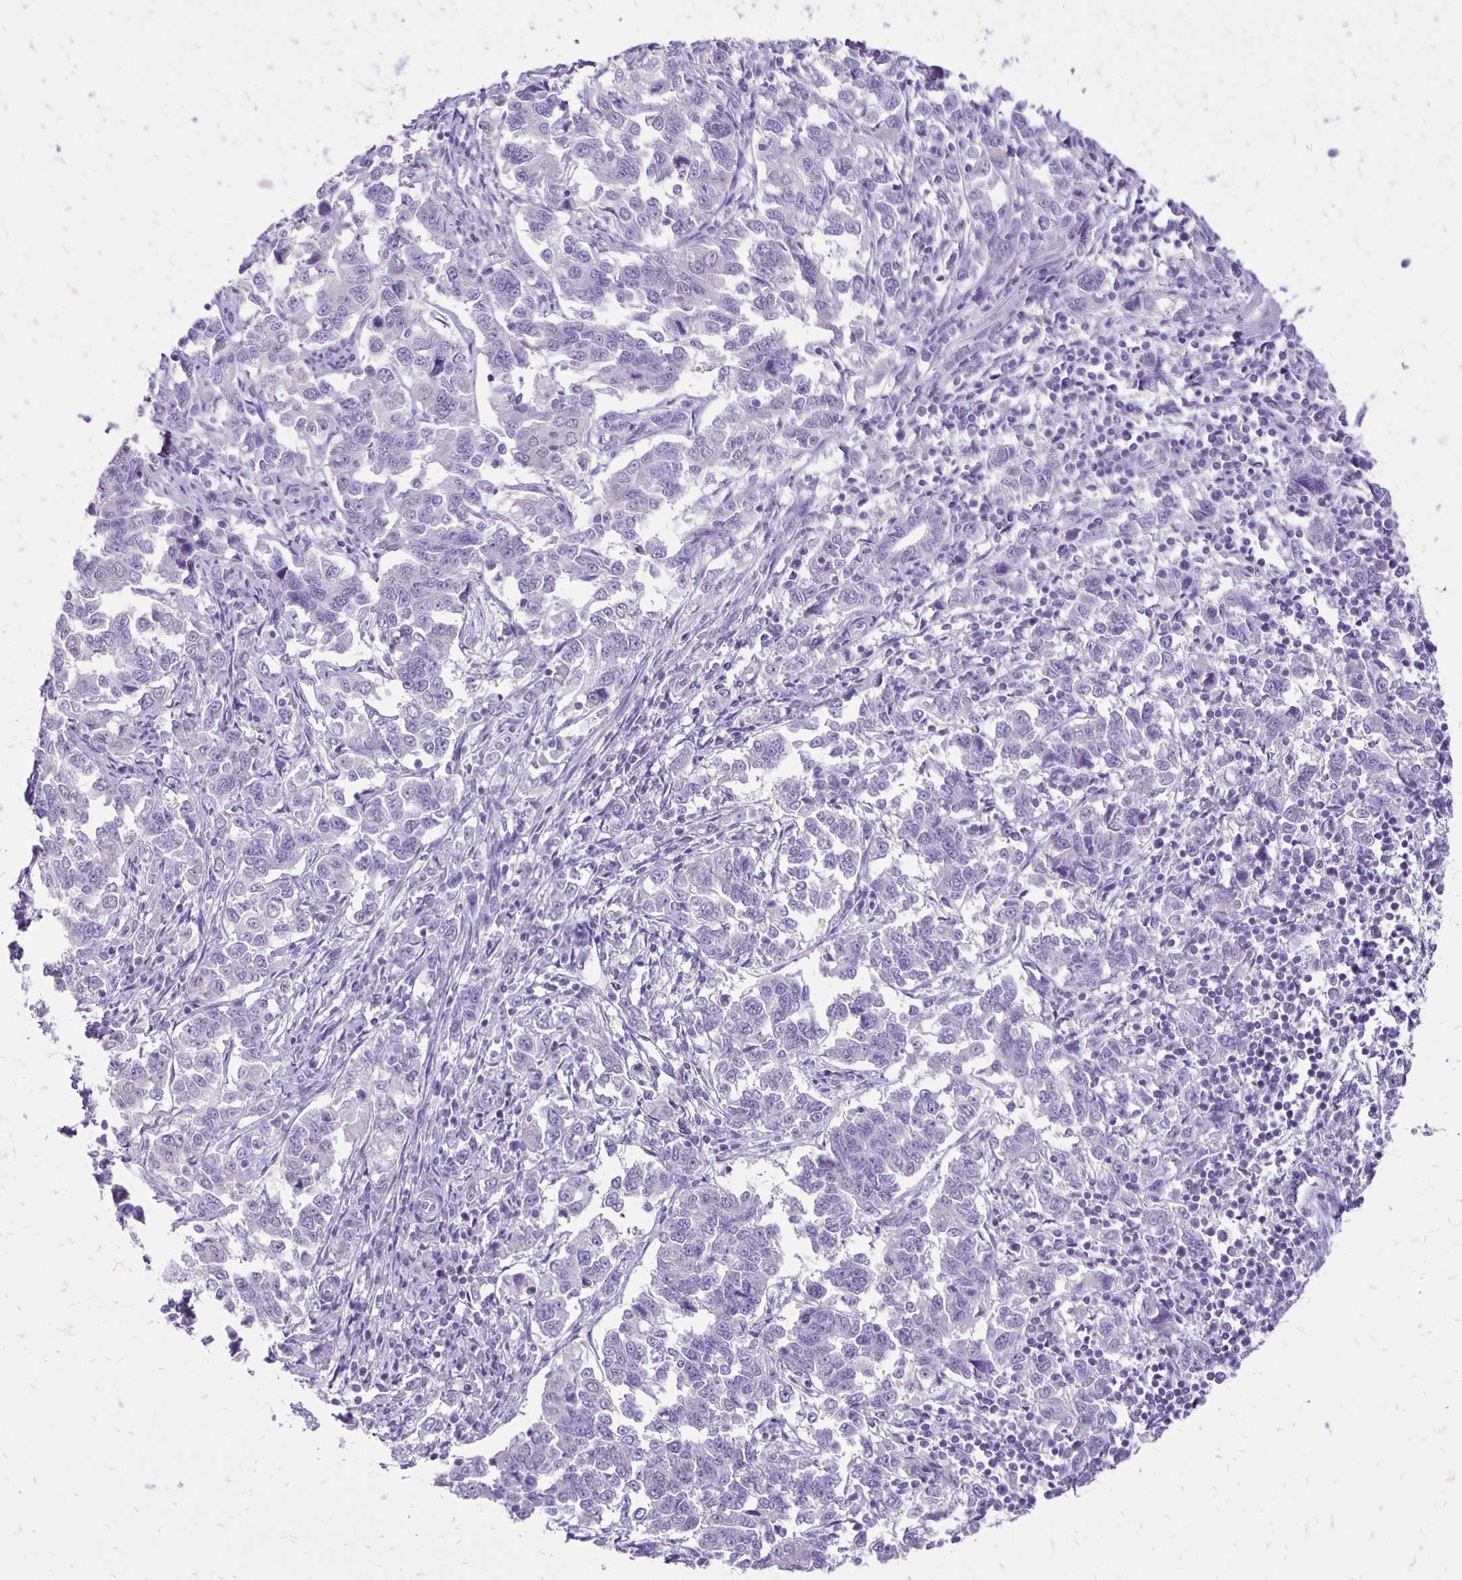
{"staining": {"intensity": "negative", "quantity": "none", "location": "none"}, "tissue": "endometrial cancer", "cell_type": "Tumor cells", "image_type": "cancer", "snomed": [{"axis": "morphology", "description": "Adenocarcinoma, NOS"}, {"axis": "topography", "description": "Endometrium"}], "caption": "The image displays no staining of tumor cells in endometrial cancer.", "gene": "ANKRD45", "patient": {"sex": "female", "age": 43}}